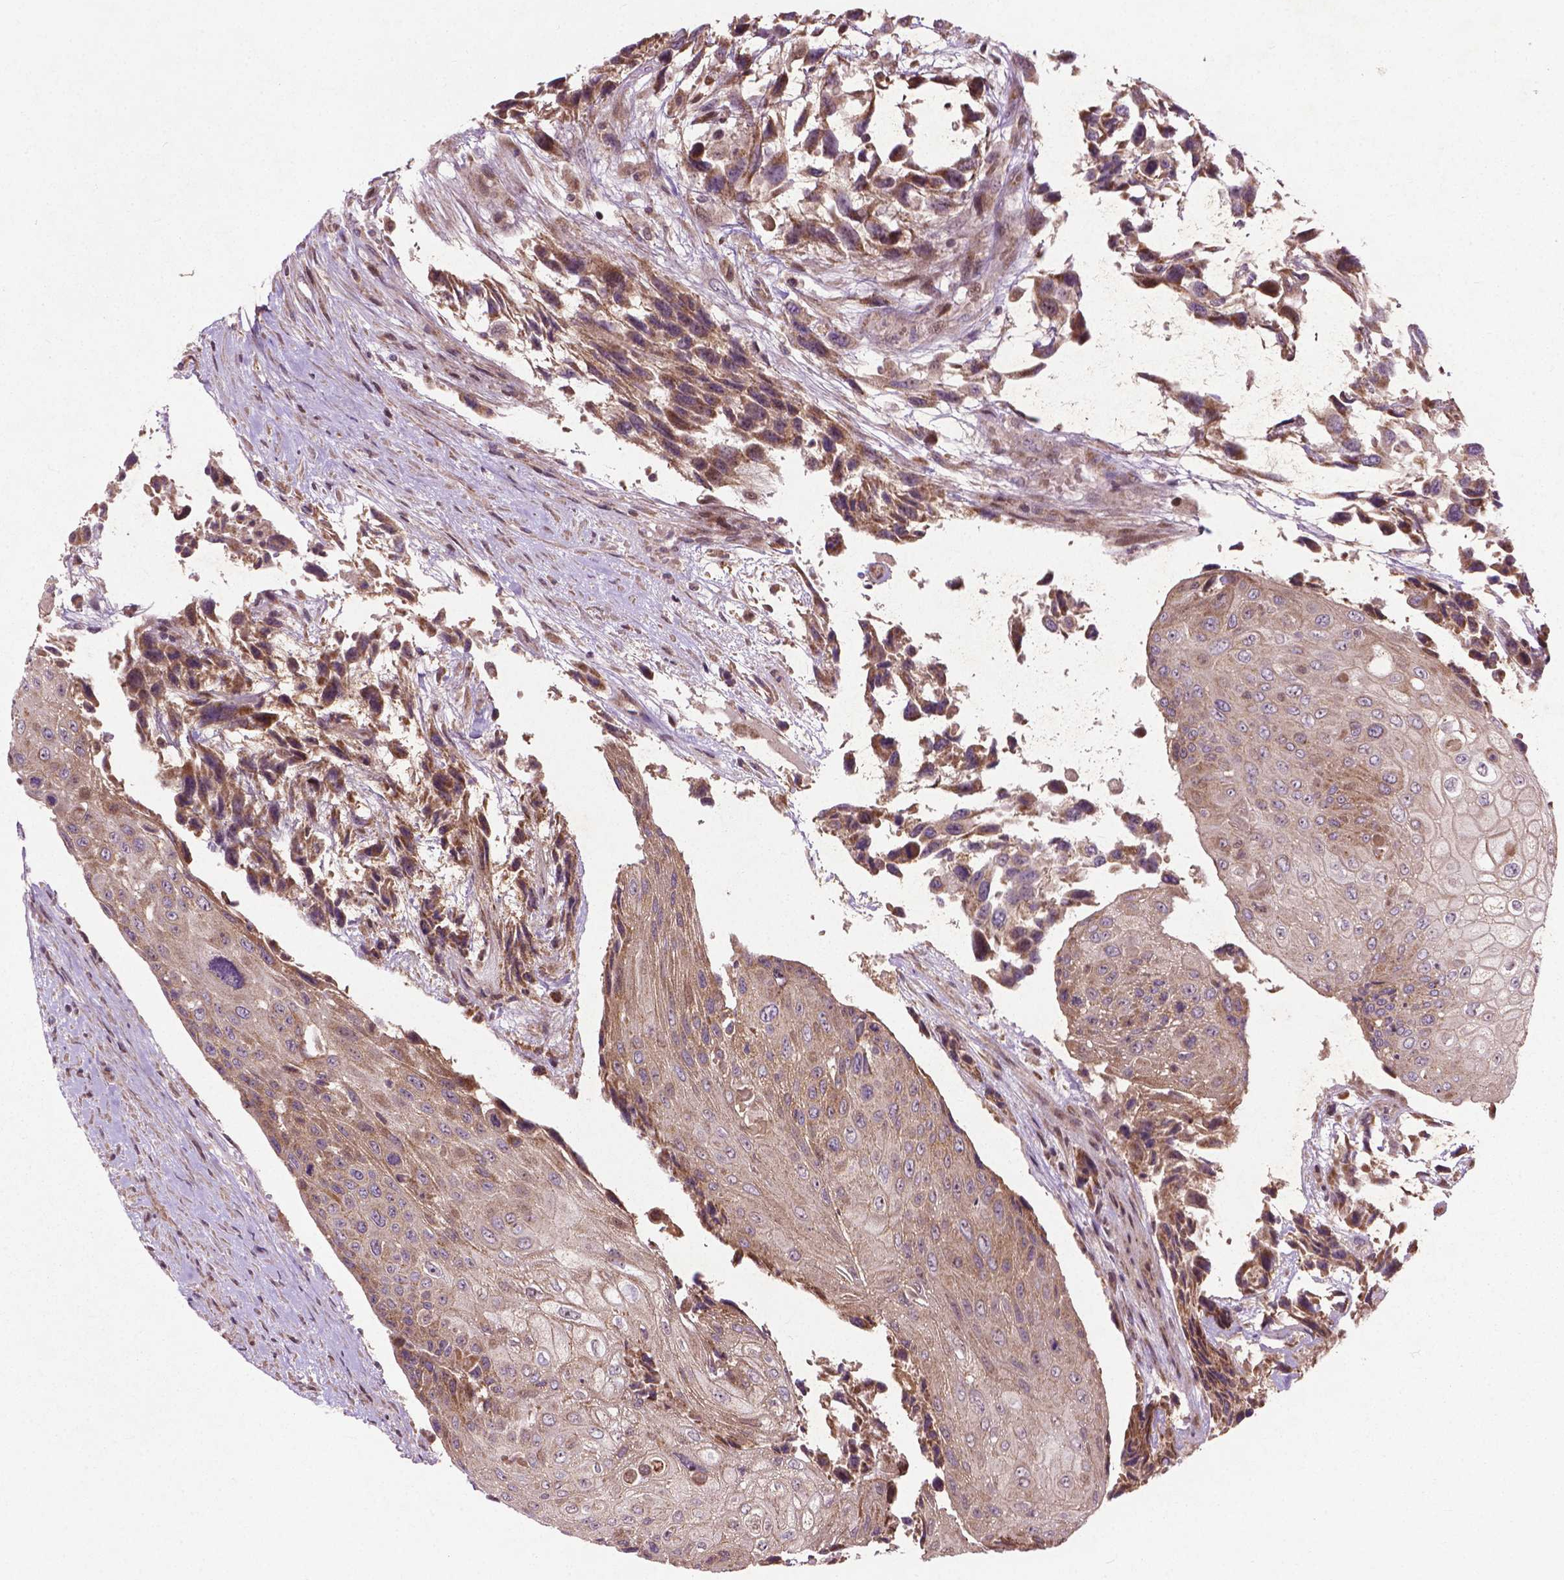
{"staining": {"intensity": "moderate", "quantity": ">75%", "location": "cytoplasmic/membranous"}, "tissue": "urothelial cancer", "cell_type": "Tumor cells", "image_type": "cancer", "snomed": [{"axis": "morphology", "description": "Urothelial carcinoma, High grade"}, {"axis": "topography", "description": "Urinary bladder"}], "caption": "Immunohistochemical staining of urothelial carcinoma (high-grade) demonstrates moderate cytoplasmic/membranous protein positivity in approximately >75% of tumor cells.", "gene": "B3GALNT2", "patient": {"sex": "female", "age": 70}}